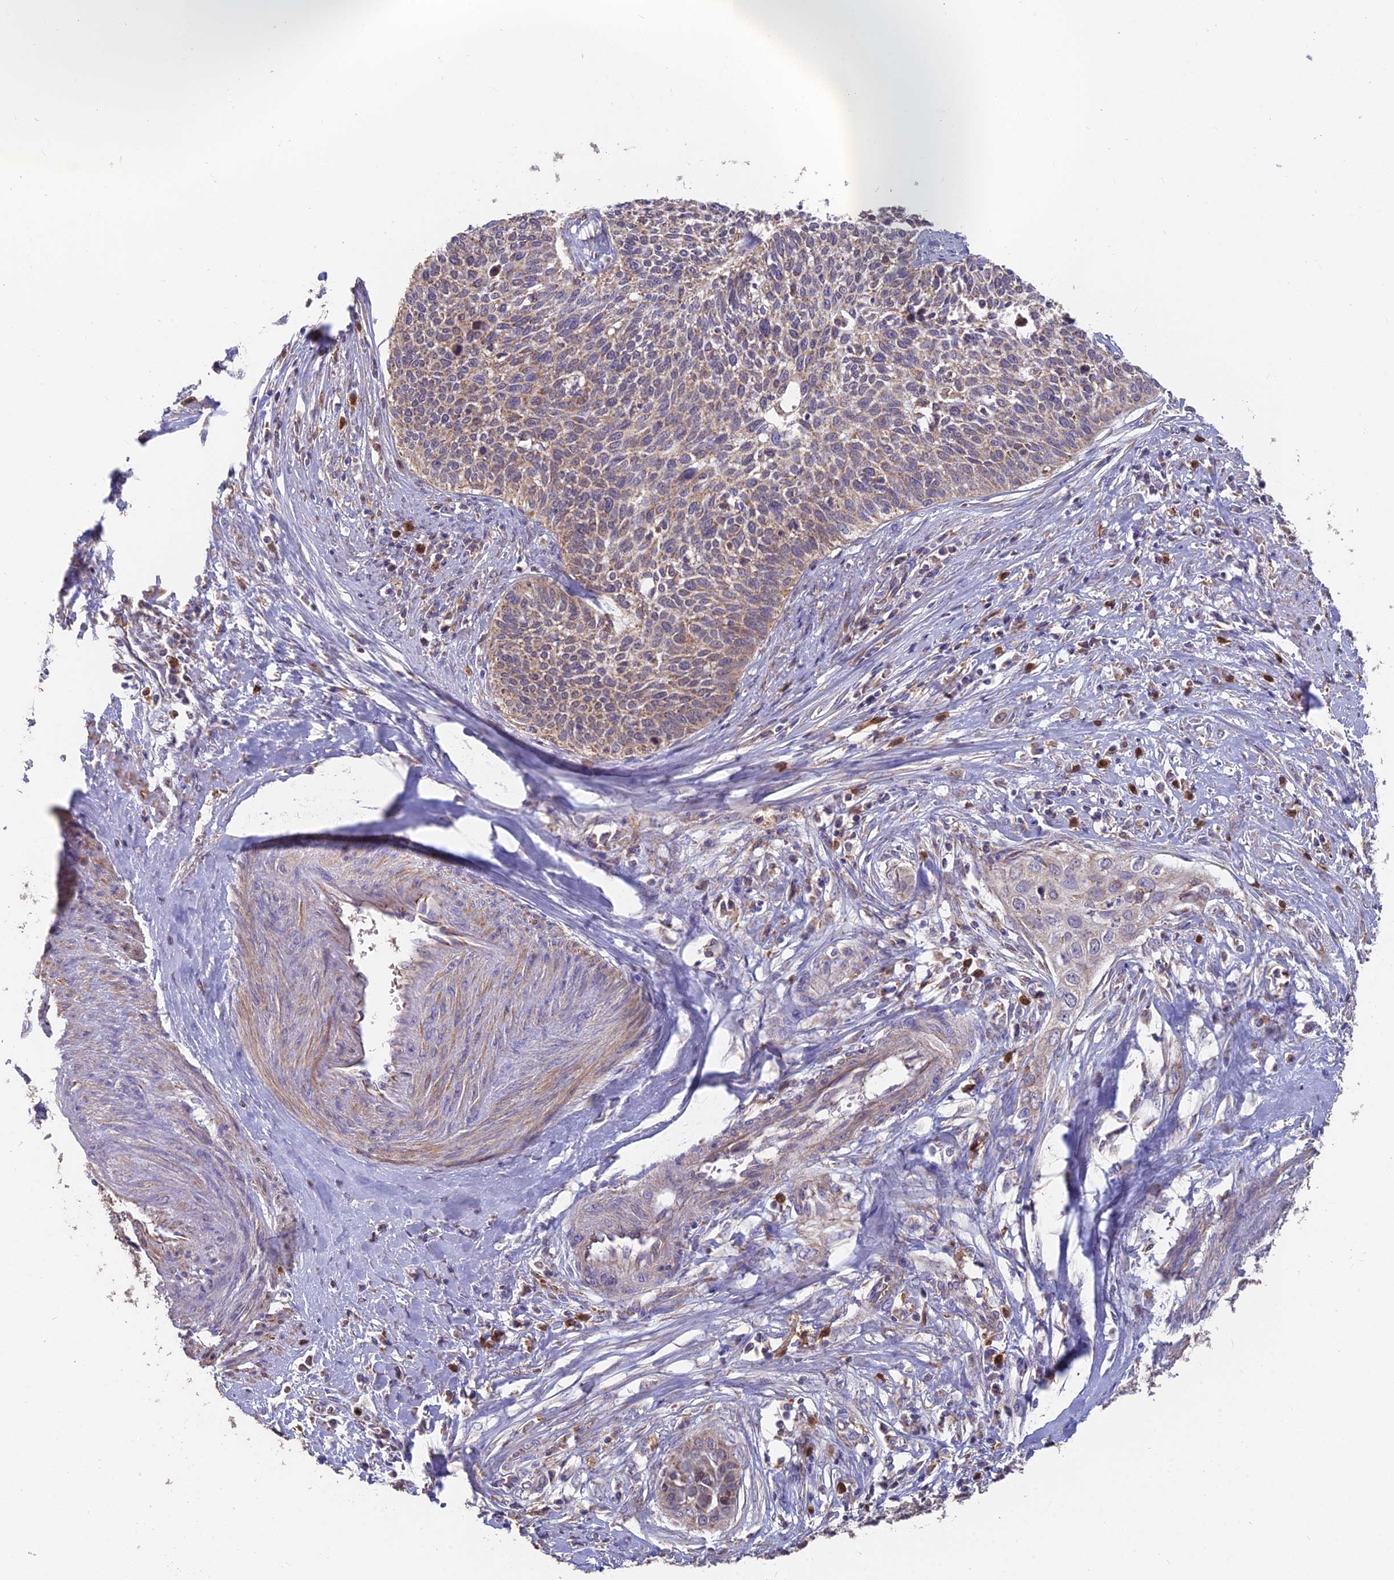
{"staining": {"intensity": "moderate", "quantity": "25%-75%", "location": "cytoplasmic/membranous"}, "tissue": "cervical cancer", "cell_type": "Tumor cells", "image_type": "cancer", "snomed": [{"axis": "morphology", "description": "Squamous cell carcinoma, NOS"}, {"axis": "topography", "description": "Cervix"}], "caption": "Cervical squamous cell carcinoma stained with a protein marker demonstrates moderate staining in tumor cells.", "gene": "IFT22", "patient": {"sex": "female", "age": 34}}